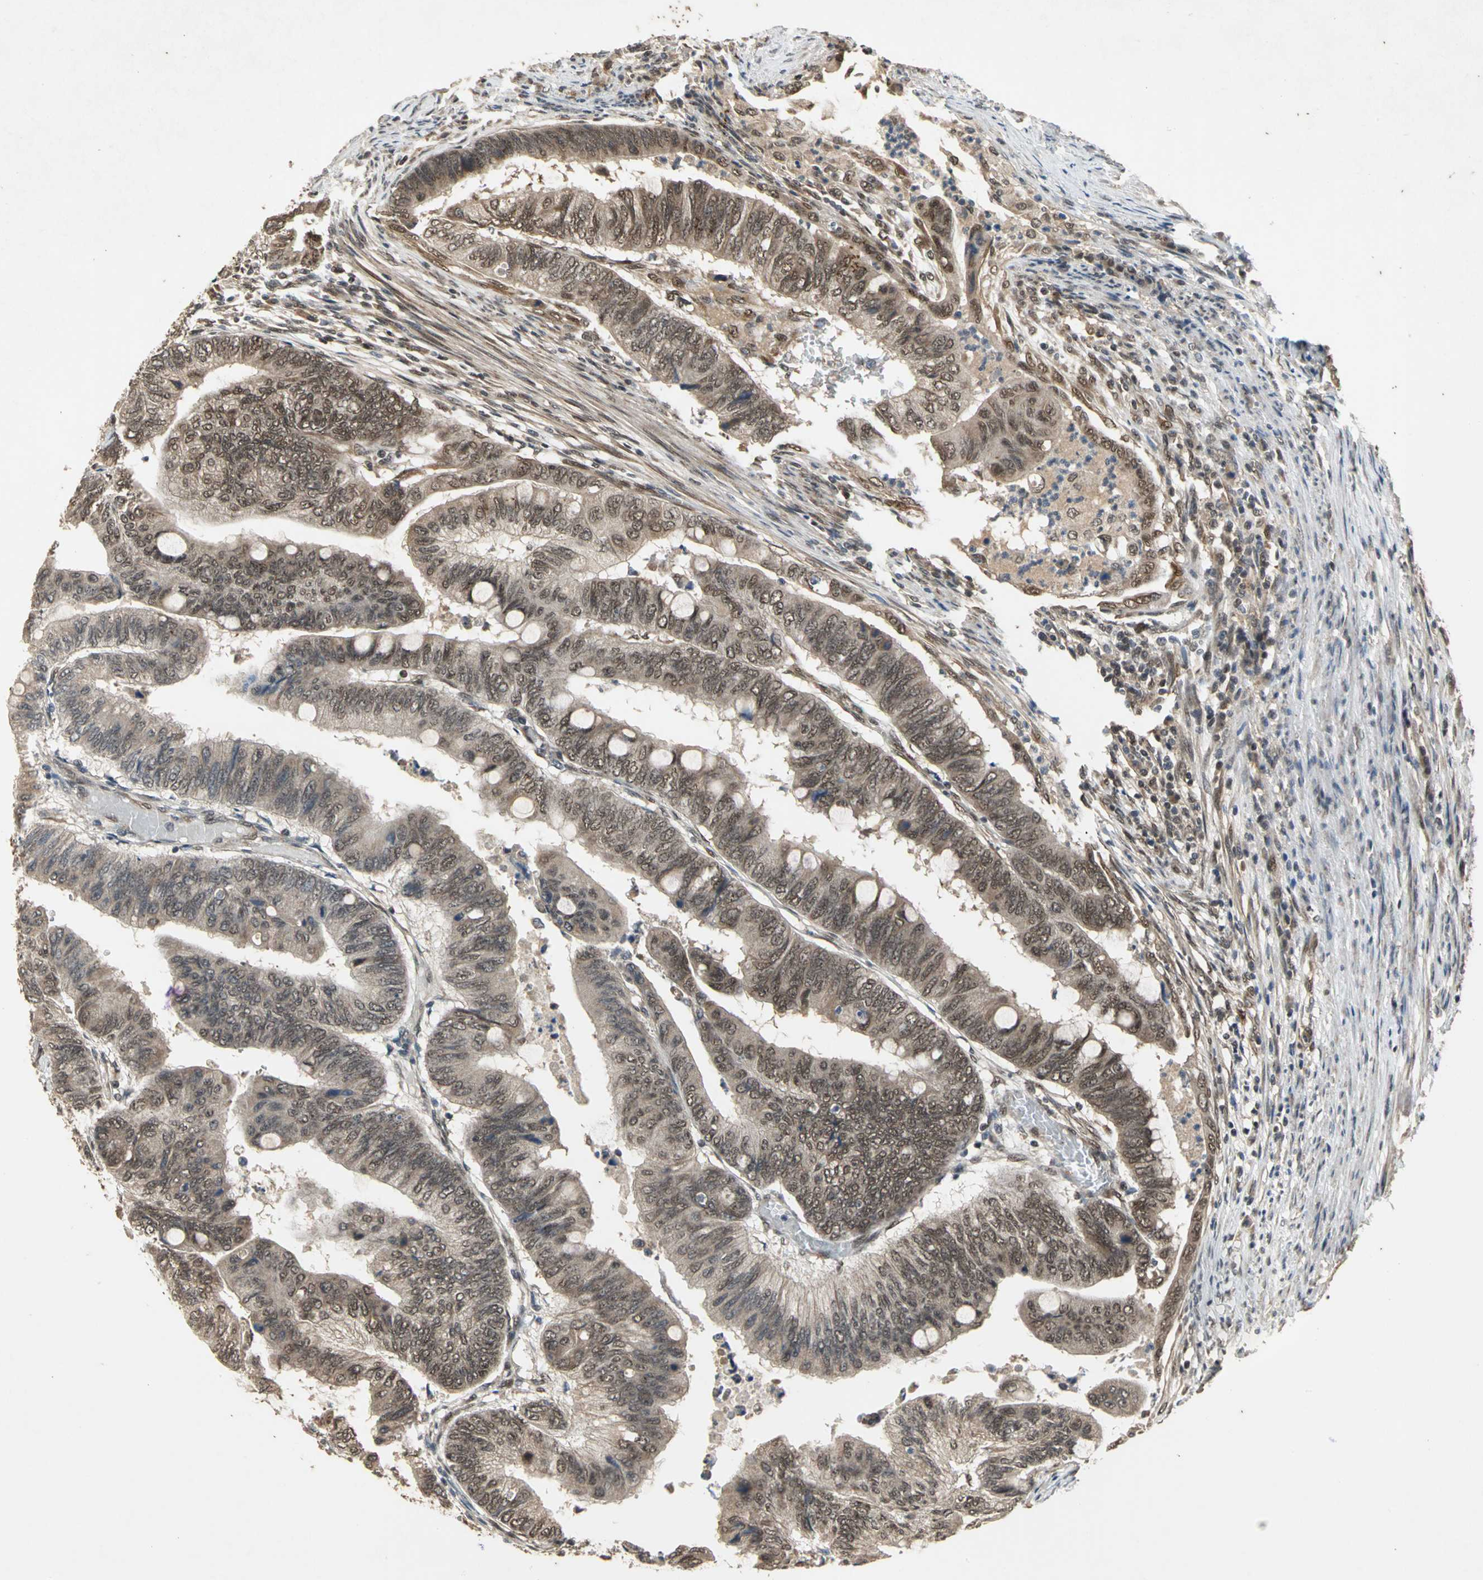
{"staining": {"intensity": "moderate", "quantity": "25%-75%", "location": "cytoplasmic/membranous"}, "tissue": "colorectal cancer", "cell_type": "Tumor cells", "image_type": "cancer", "snomed": [{"axis": "morphology", "description": "Normal tissue, NOS"}, {"axis": "morphology", "description": "Adenocarcinoma, NOS"}, {"axis": "topography", "description": "Rectum"}, {"axis": "topography", "description": "Peripheral nerve tissue"}], "caption": "Immunohistochemical staining of colorectal cancer shows medium levels of moderate cytoplasmic/membranous protein positivity in approximately 25%-75% of tumor cells. (Stains: DAB (3,3'-diaminobenzidine) in brown, nuclei in blue, Microscopy: brightfield microscopy at high magnification).", "gene": "NOTCH3", "patient": {"sex": "male", "age": 92}}